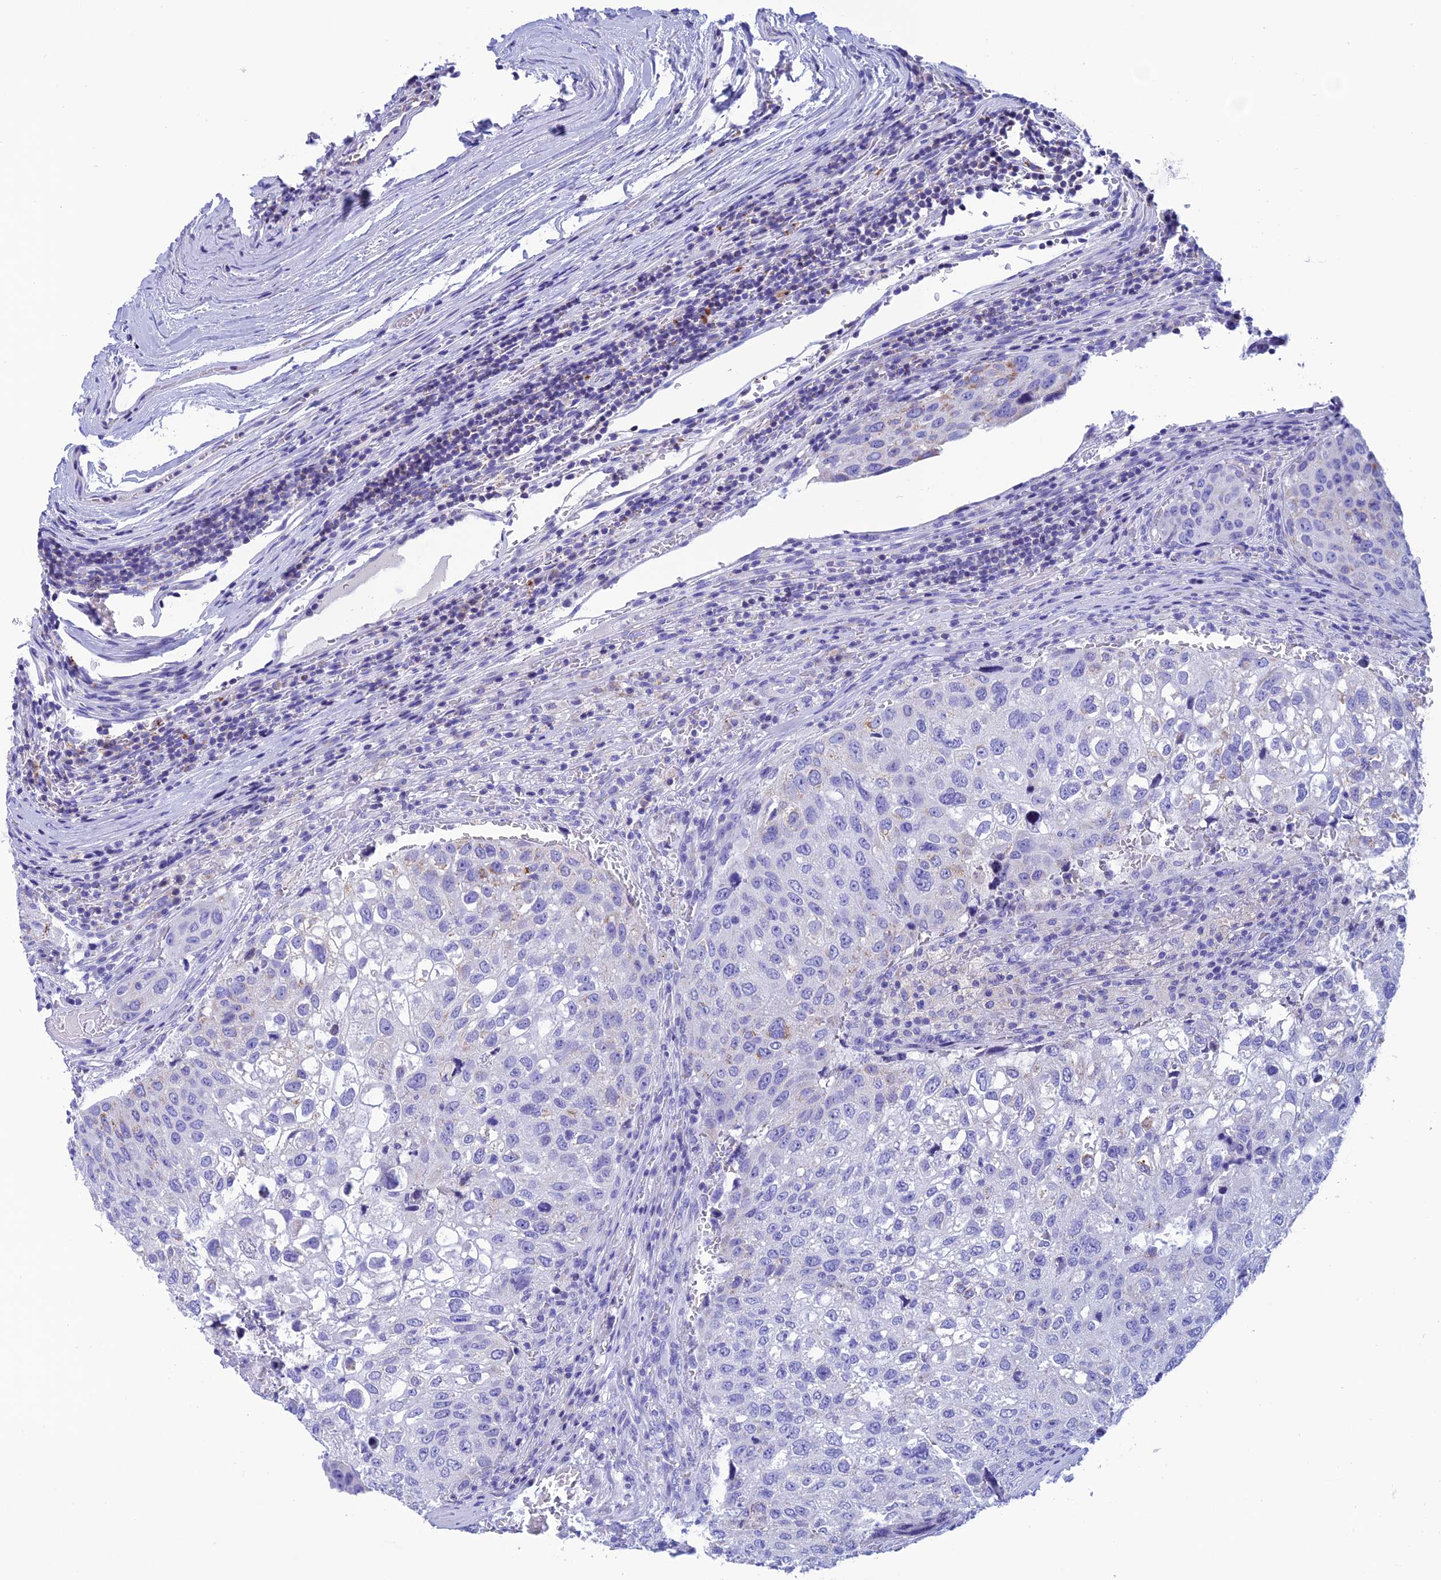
{"staining": {"intensity": "negative", "quantity": "none", "location": "none"}, "tissue": "urothelial cancer", "cell_type": "Tumor cells", "image_type": "cancer", "snomed": [{"axis": "morphology", "description": "Urothelial carcinoma, High grade"}, {"axis": "topography", "description": "Lymph node"}, {"axis": "topography", "description": "Urinary bladder"}], "caption": "IHC of human urothelial cancer displays no expression in tumor cells. The staining was performed using DAB (3,3'-diaminobenzidine) to visualize the protein expression in brown, while the nuclei were stained in blue with hematoxylin (Magnification: 20x).", "gene": "NXPE4", "patient": {"sex": "male", "age": 51}}